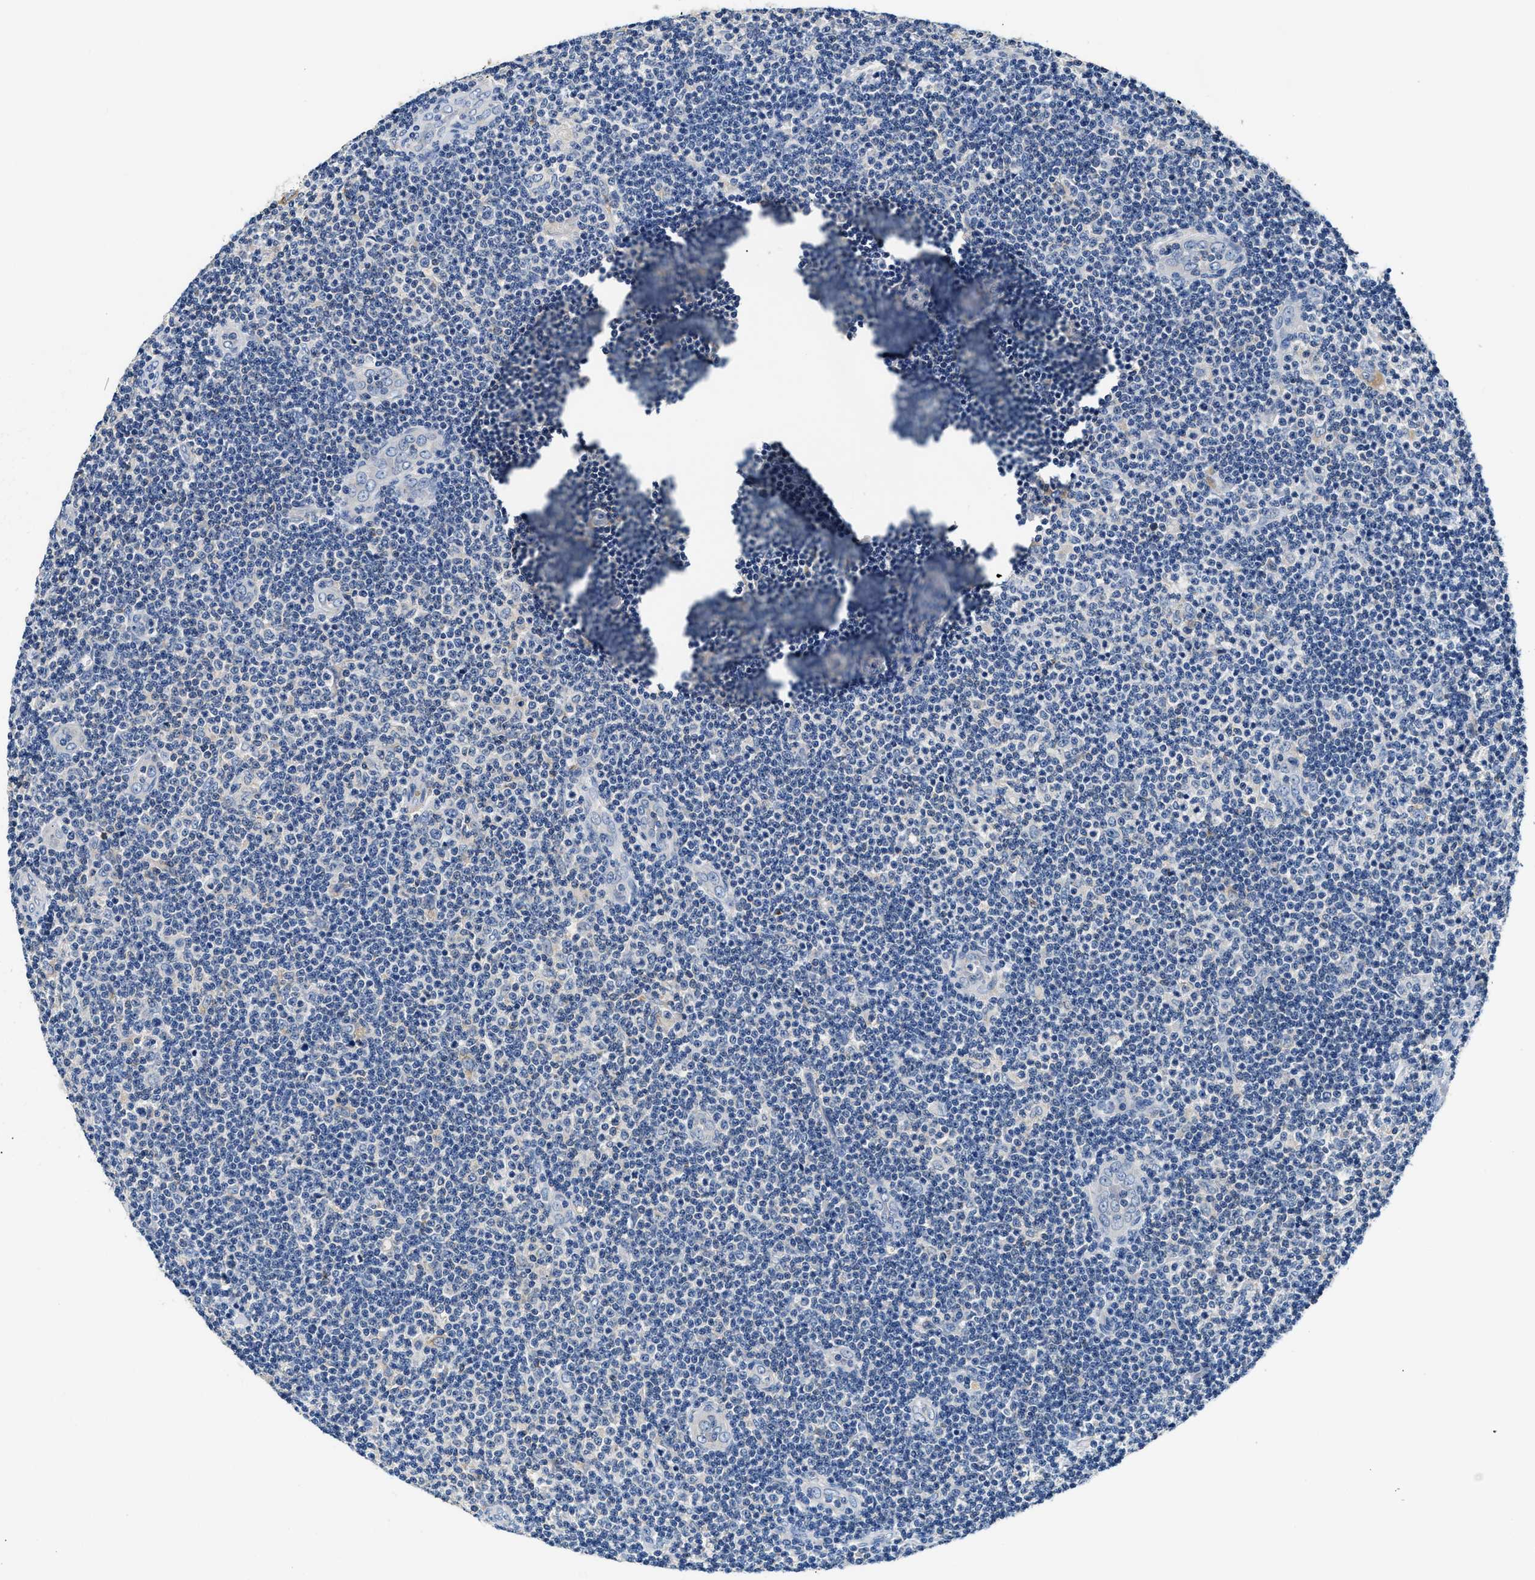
{"staining": {"intensity": "negative", "quantity": "none", "location": "none"}, "tissue": "lymphoma", "cell_type": "Tumor cells", "image_type": "cancer", "snomed": [{"axis": "morphology", "description": "Malignant lymphoma, non-Hodgkin's type, Low grade"}, {"axis": "topography", "description": "Lymph node"}], "caption": "A micrograph of human lymphoma is negative for staining in tumor cells.", "gene": "TUT7", "patient": {"sex": "male", "age": 83}}